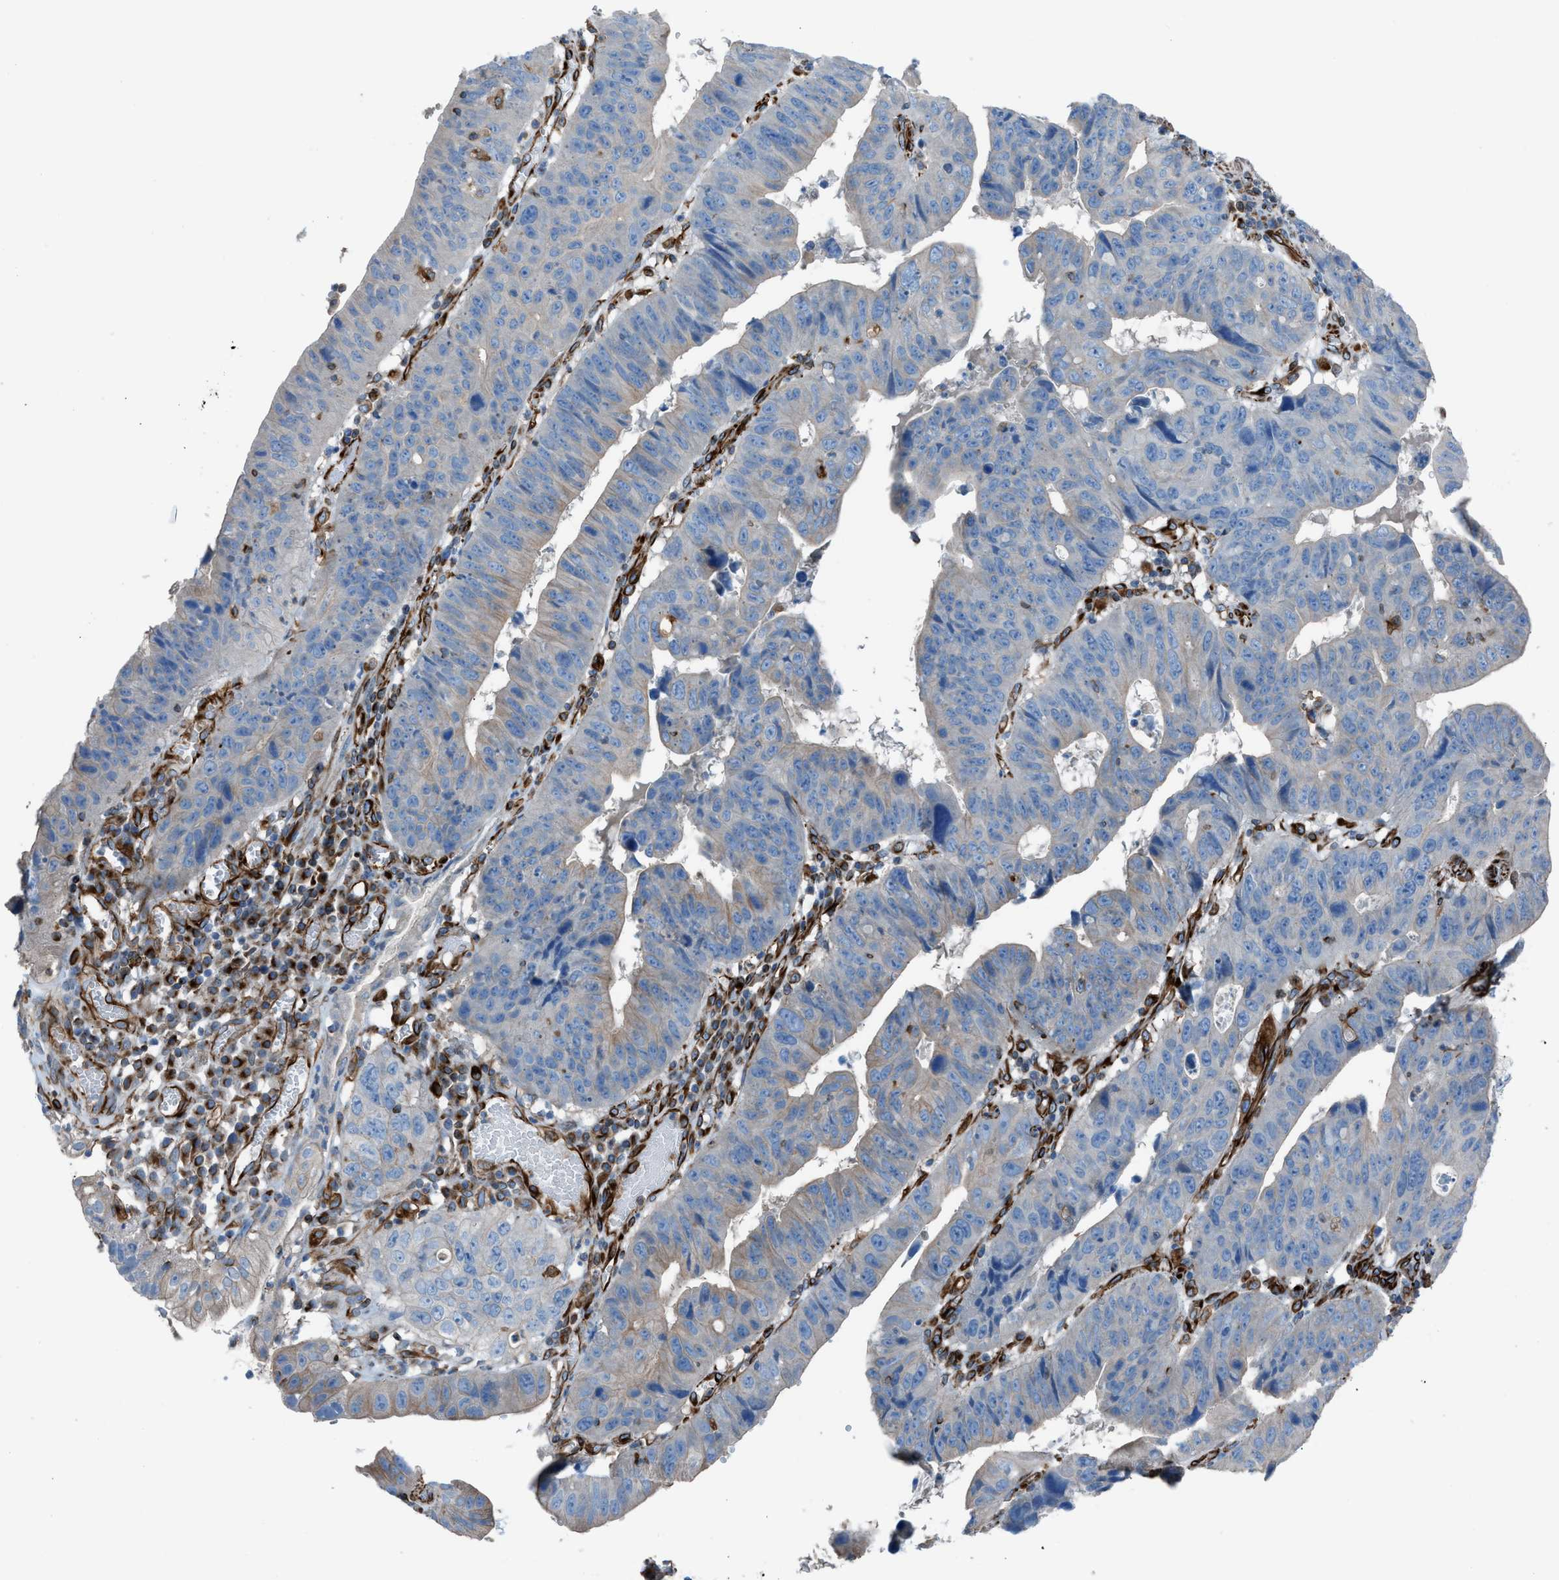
{"staining": {"intensity": "weak", "quantity": "<25%", "location": "cytoplasmic/membranous"}, "tissue": "stomach cancer", "cell_type": "Tumor cells", "image_type": "cancer", "snomed": [{"axis": "morphology", "description": "Adenocarcinoma, NOS"}, {"axis": "topography", "description": "Stomach"}], "caption": "Image shows no significant protein expression in tumor cells of adenocarcinoma (stomach).", "gene": "CABP7", "patient": {"sex": "male", "age": 59}}